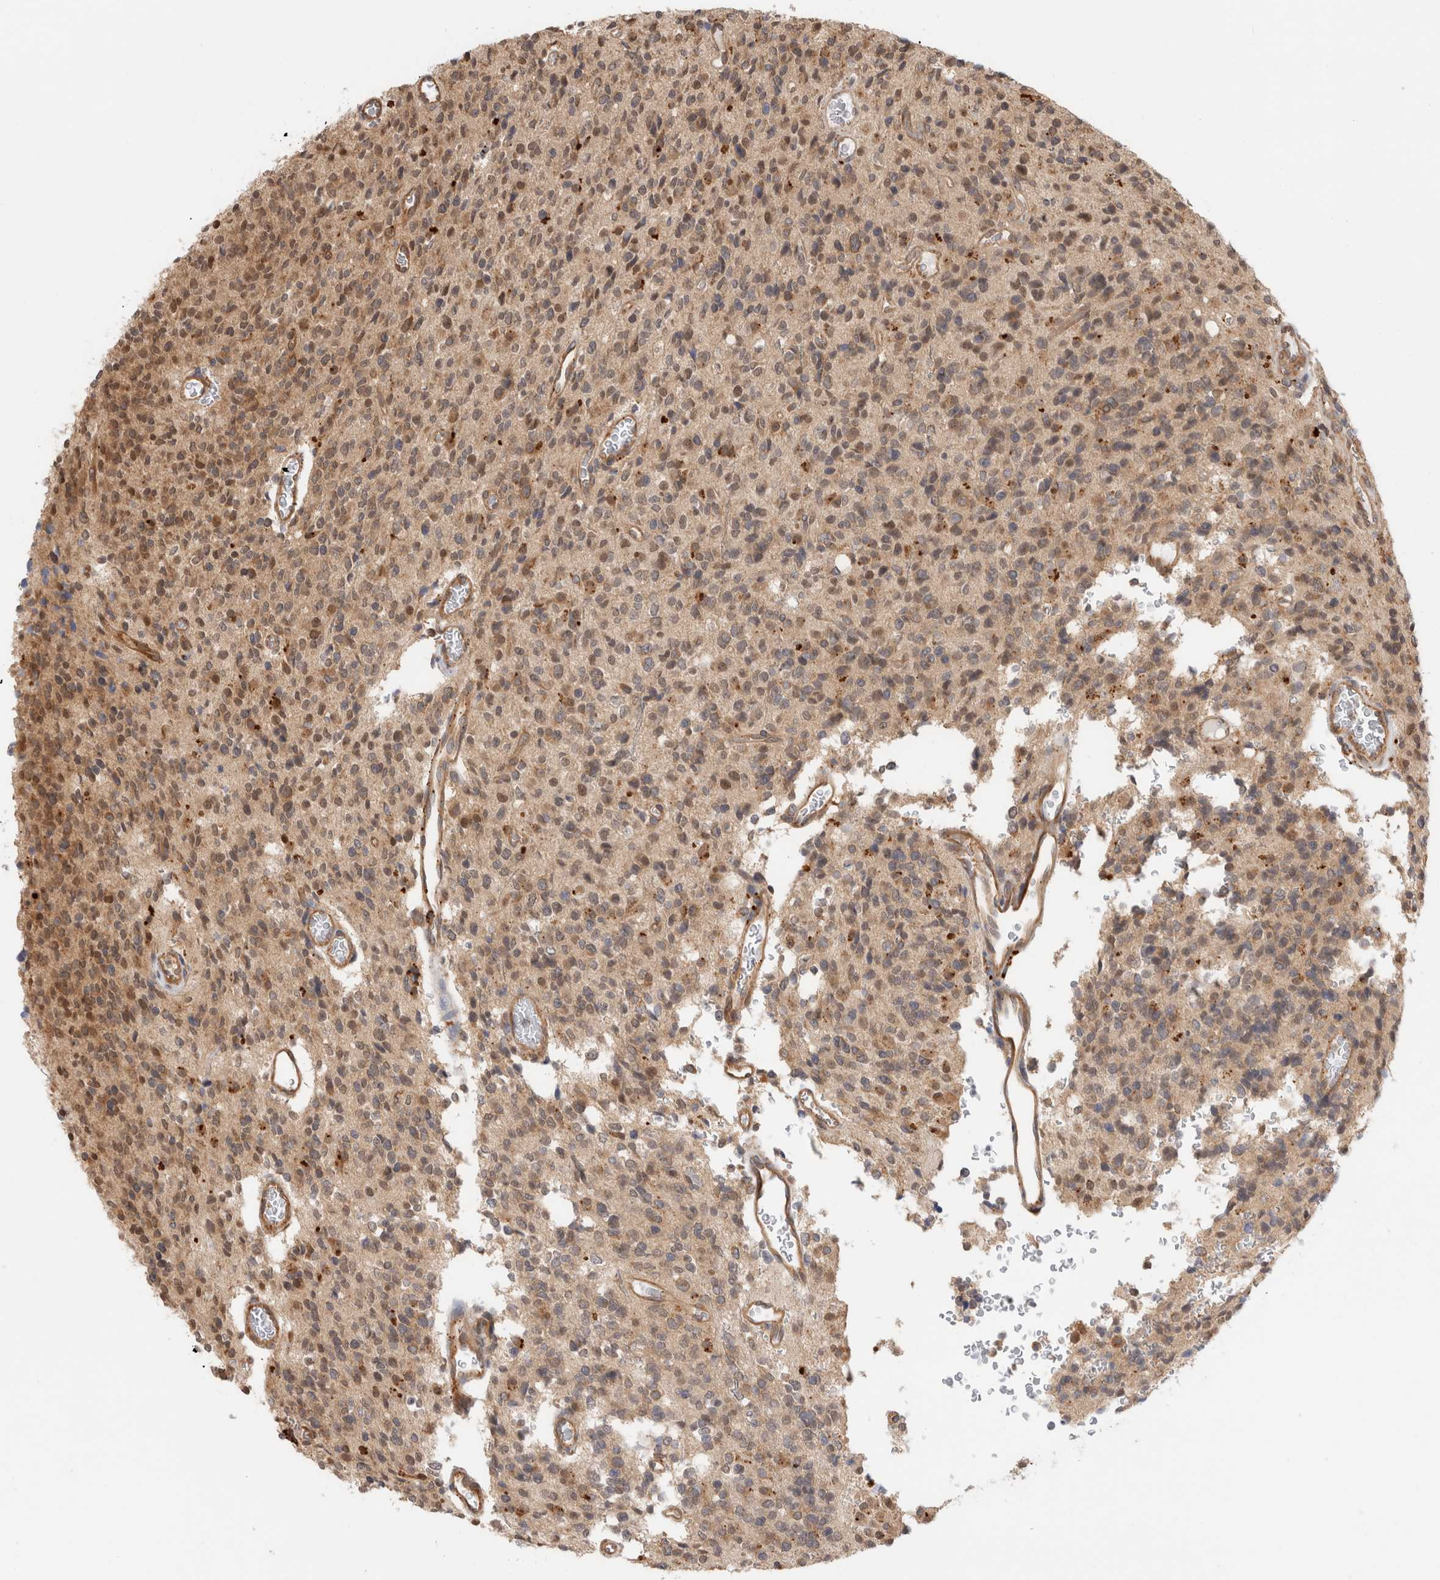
{"staining": {"intensity": "weak", "quantity": "25%-75%", "location": "cytoplasmic/membranous"}, "tissue": "glioma", "cell_type": "Tumor cells", "image_type": "cancer", "snomed": [{"axis": "morphology", "description": "Glioma, malignant, High grade"}, {"axis": "topography", "description": "Brain"}], "caption": "The histopathology image shows staining of malignant high-grade glioma, revealing weak cytoplasmic/membranous protein expression (brown color) within tumor cells. (DAB (3,3'-diaminobenzidine) IHC with brightfield microscopy, high magnification).", "gene": "ACTL9", "patient": {"sex": "male", "age": 34}}